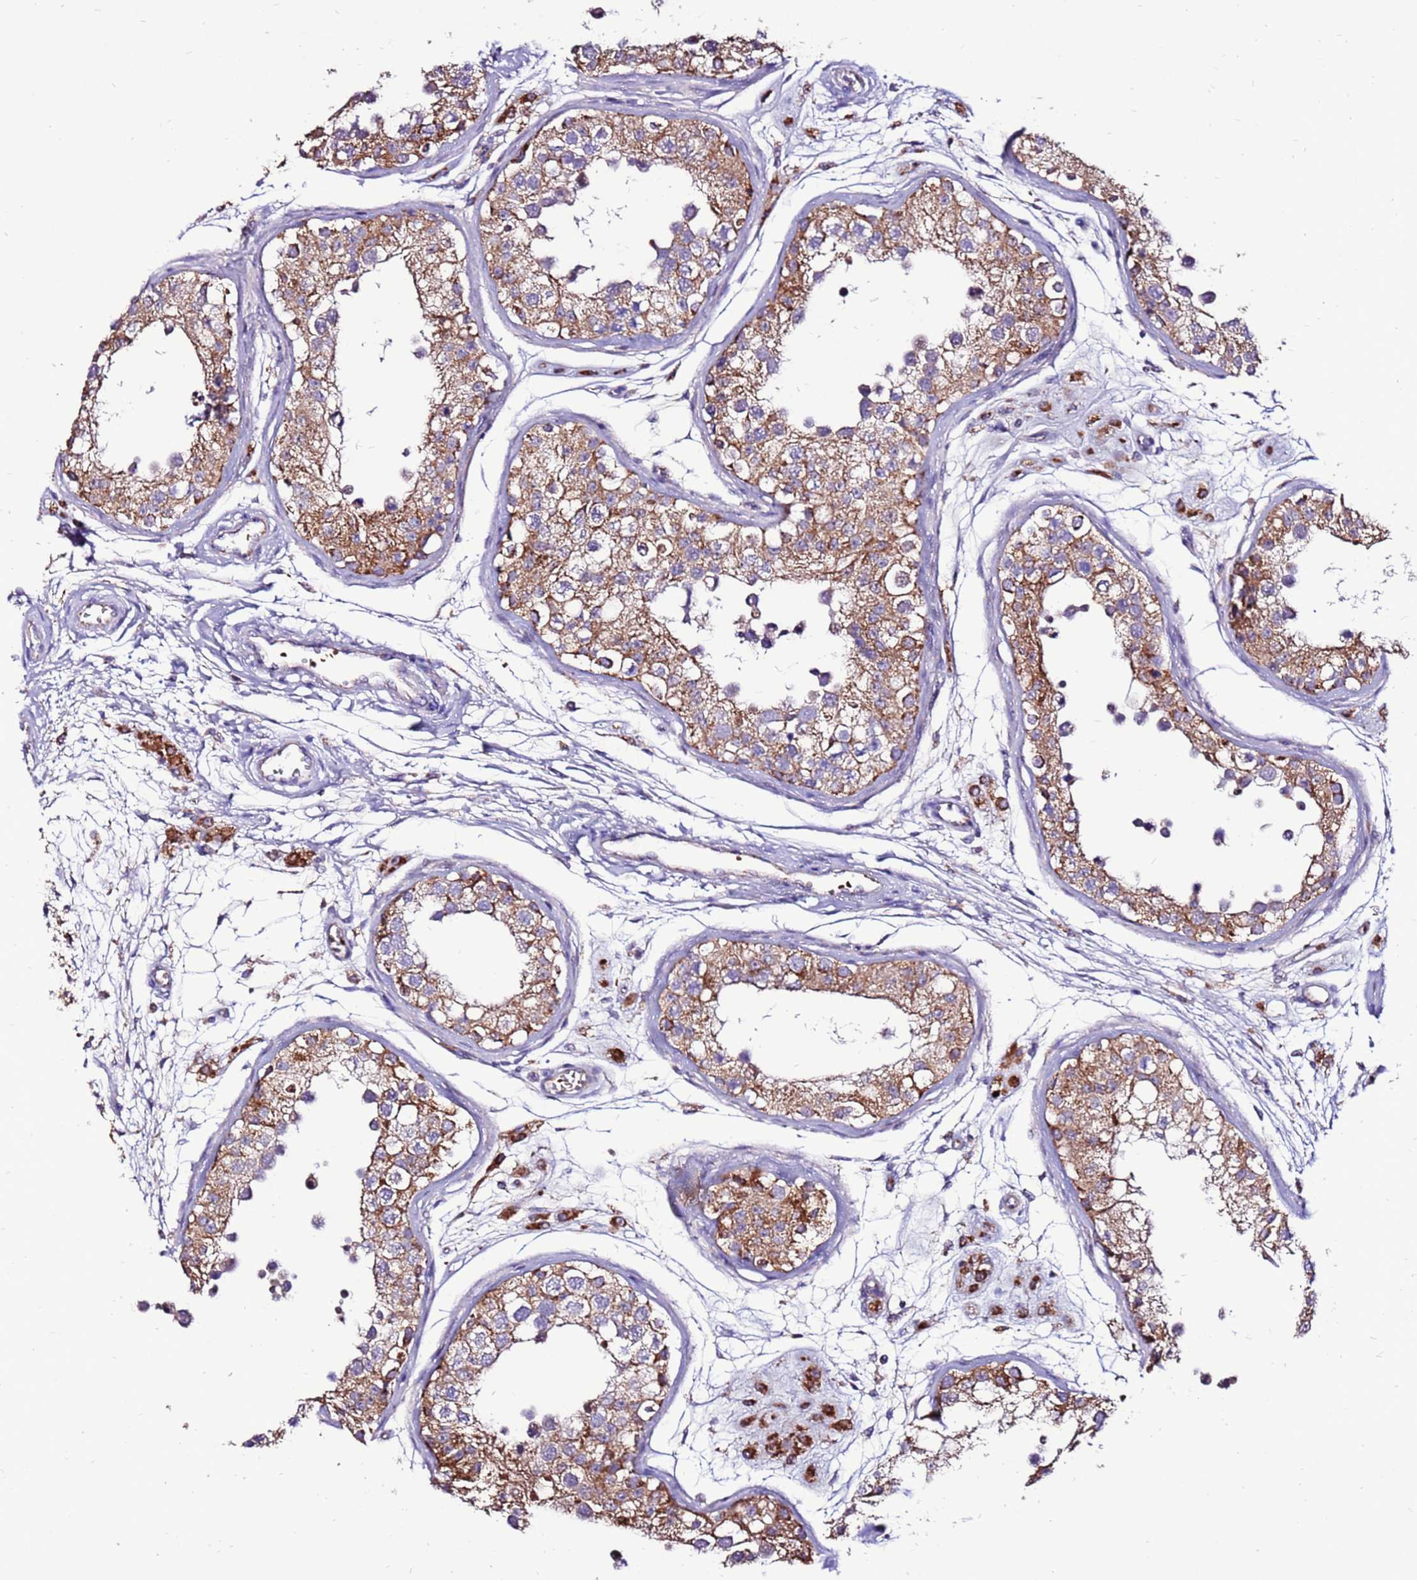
{"staining": {"intensity": "moderate", "quantity": "25%-75%", "location": "cytoplasmic/membranous"}, "tissue": "testis", "cell_type": "Cells in seminiferous ducts", "image_type": "normal", "snomed": [{"axis": "morphology", "description": "Normal tissue, NOS"}, {"axis": "morphology", "description": "Adenocarcinoma, metastatic, NOS"}, {"axis": "topography", "description": "Testis"}], "caption": "Immunohistochemistry of benign testis demonstrates medium levels of moderate cytoplasmic/membranous staining in approximately 25%-75% of cells in seminiferous ducts.", "gene": "SPSB3", "patient": {"sex": "male", "age": 26}}